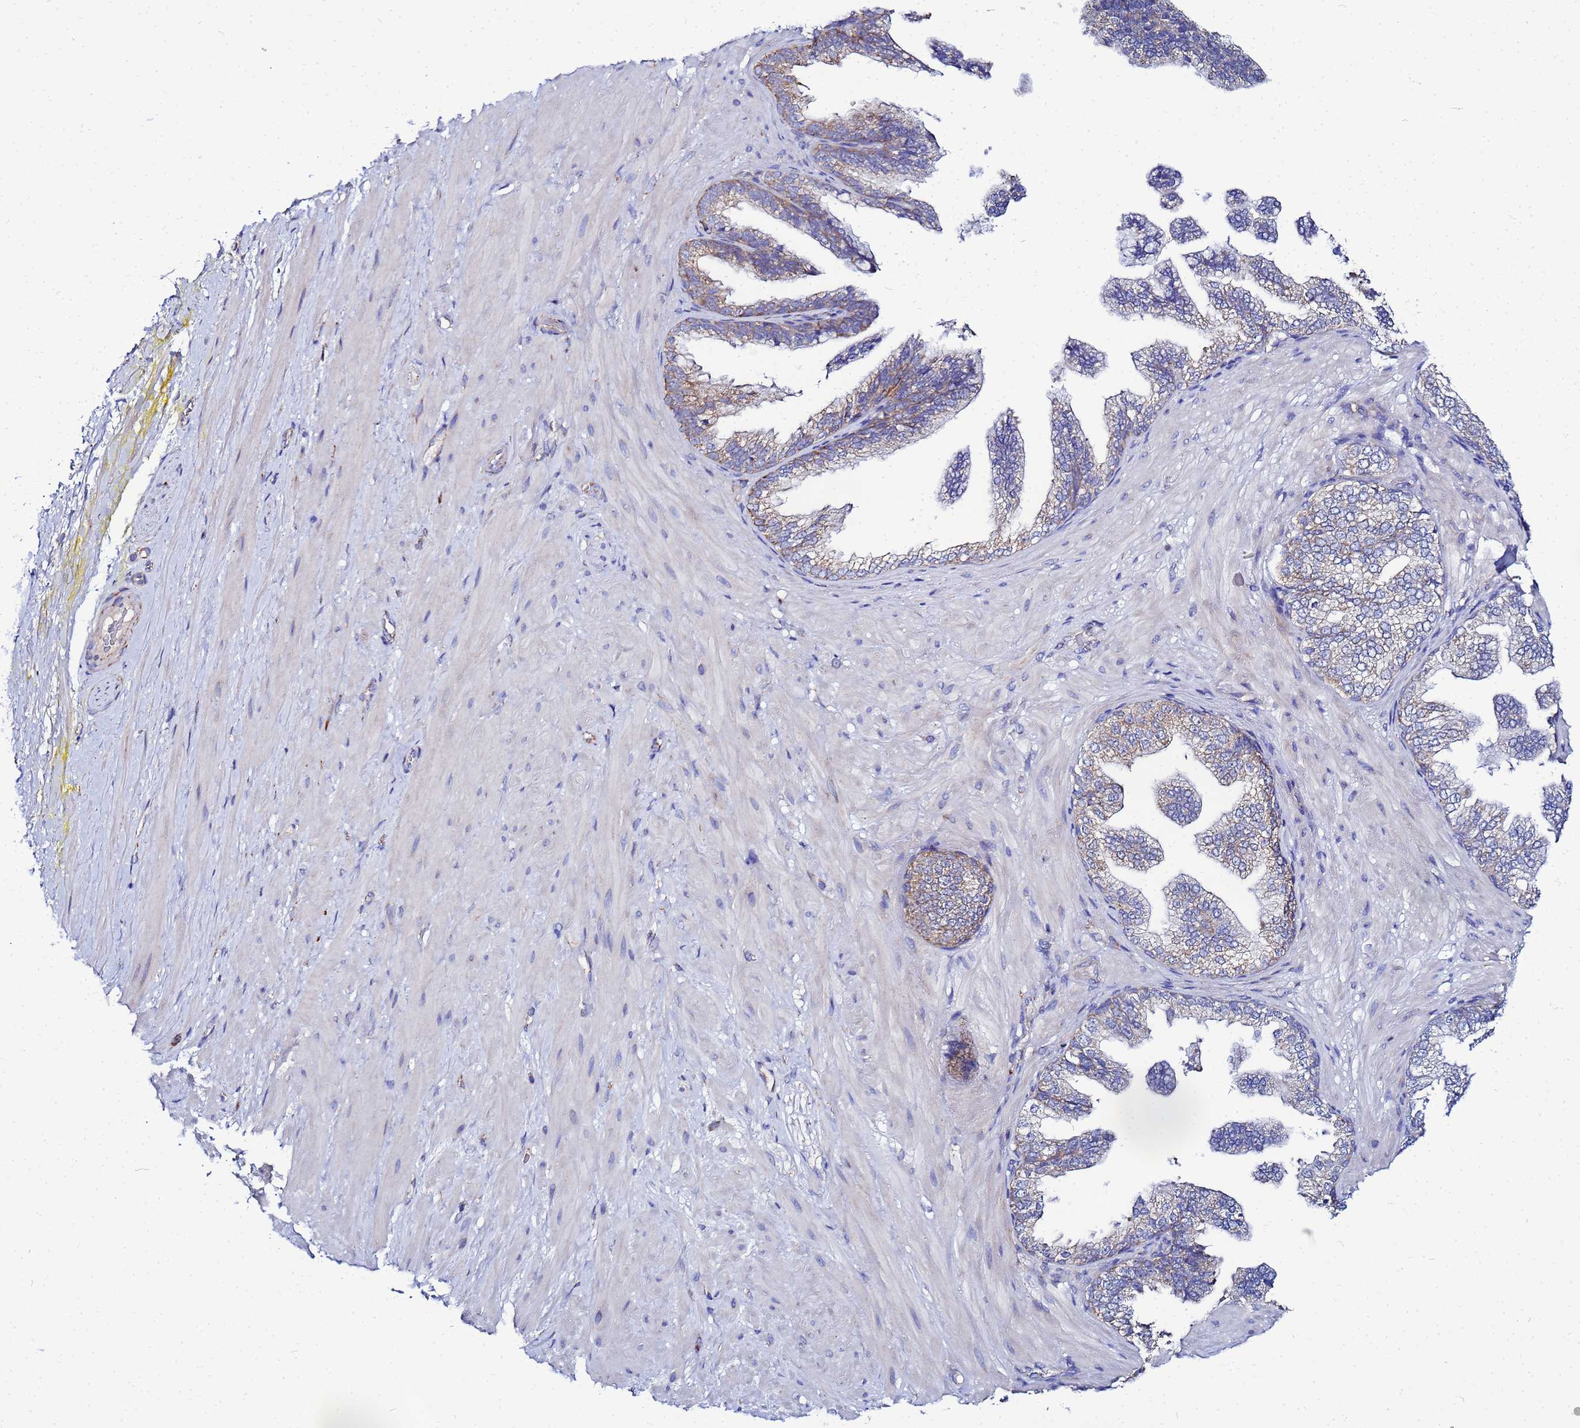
{"staining": {"intensity": "negative", "quantity": "none", "location": "none"}, "tissue": "adipose tissue", "cell_type": "Adipocytes", "image_type": "normal", "snomed": [{"axis": "morphology", "description": "Normal tissue, NOS"}, {"axis": "morphology", "description": "Adenocarcinoma, Low grade"}, {"axis": "topography", "description": "Prostate"}, {"axis": "topography", "description": "Peripheral nerve tissue"}], "caption": "IHC of unremarkable human adipose tissue shows no staining in adipocytes.", "gene": "FAHD2A", "patient": {"sex": "male", "age": 63}}